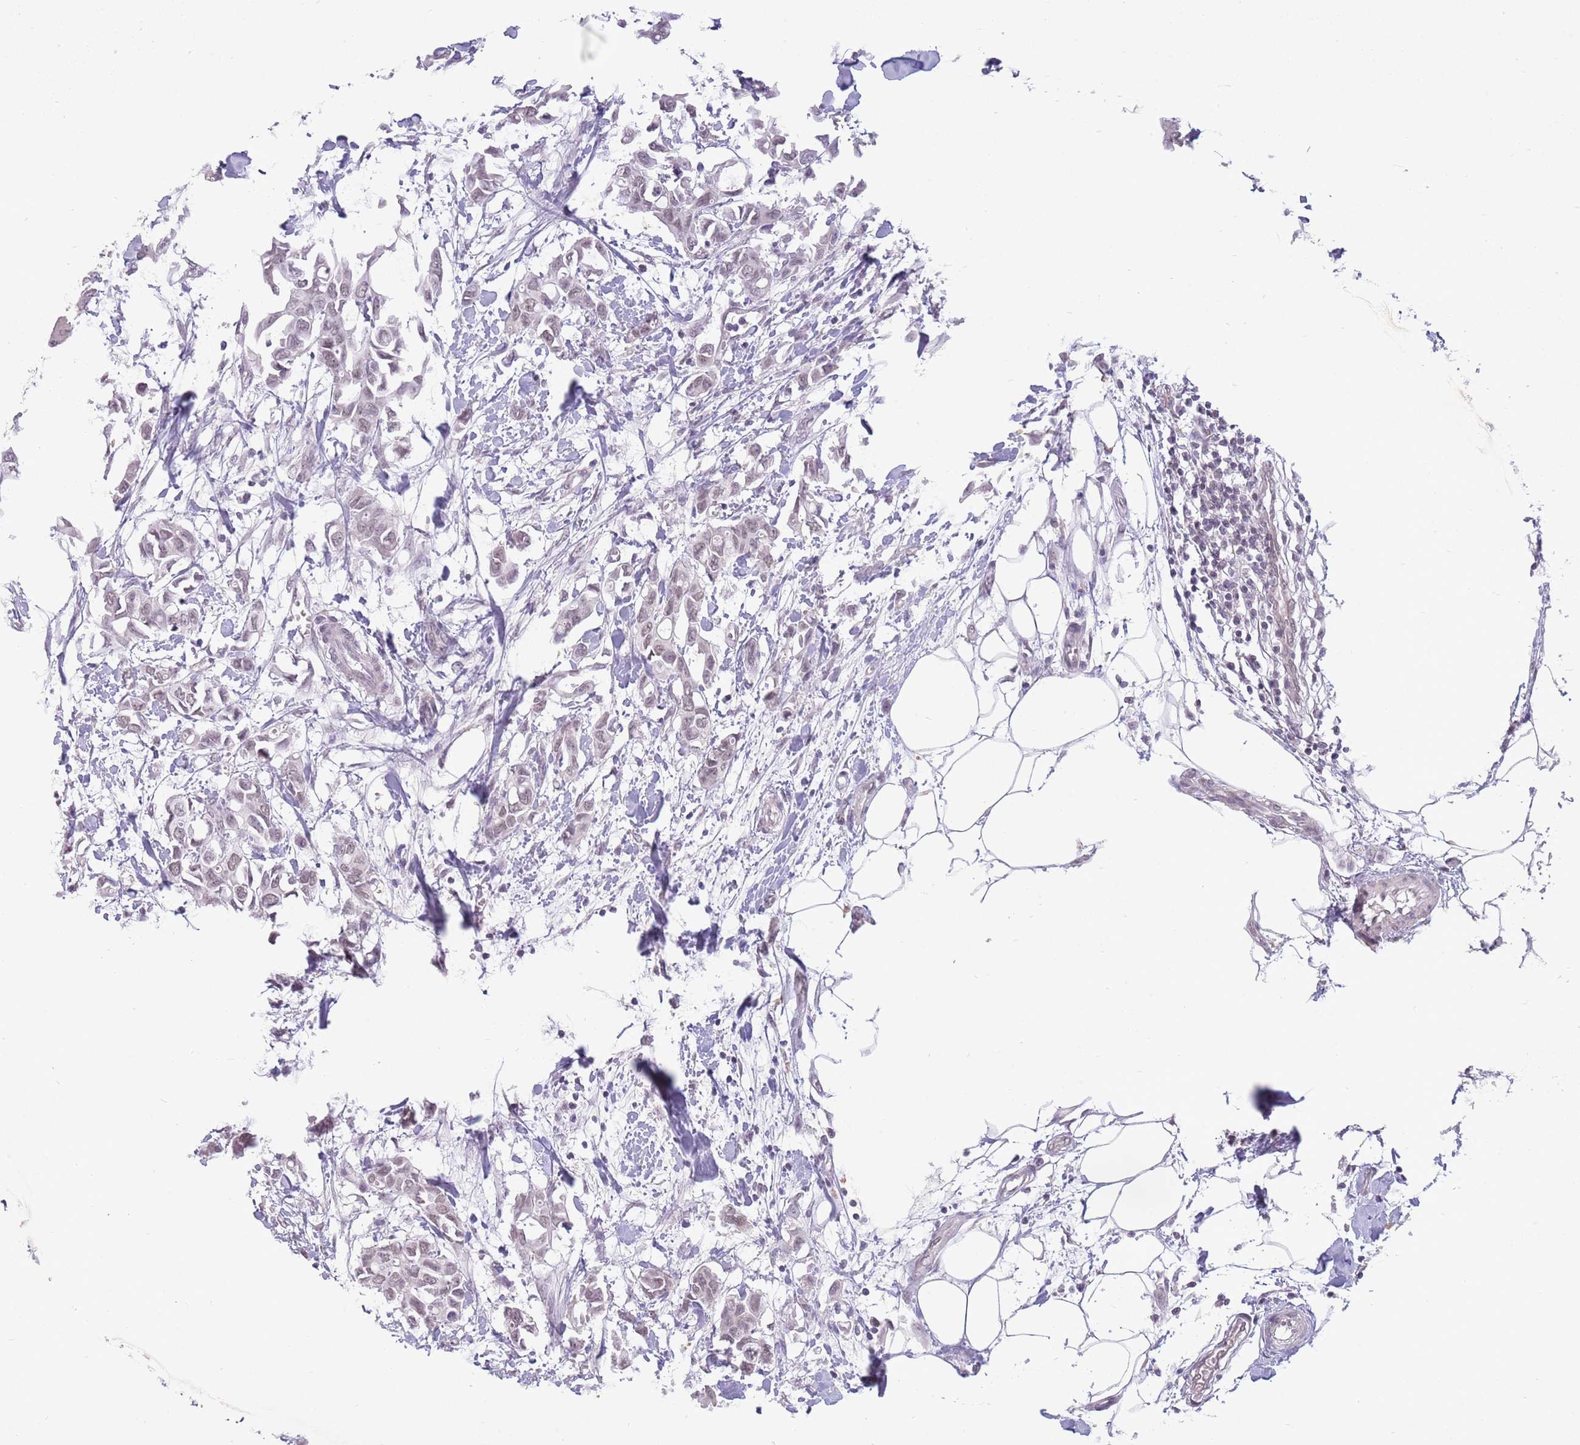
{"staining": {"intensity": "weak", "quantity": "<25%", "location": "nuclear"}, "tissue": "breast cancer", "cell_type": "Tumor cells", "image_type": "cancer", "snomed": [{"axis": "morphology", "description": "Duct carcinoma"}, {"axis": "topography", "description": "Breast"}], "caption": "Tumor cells show no significant protein staining in breast cancer.", "gene": "ZNF574", "patient": {"sex": "female", "age": 41}}